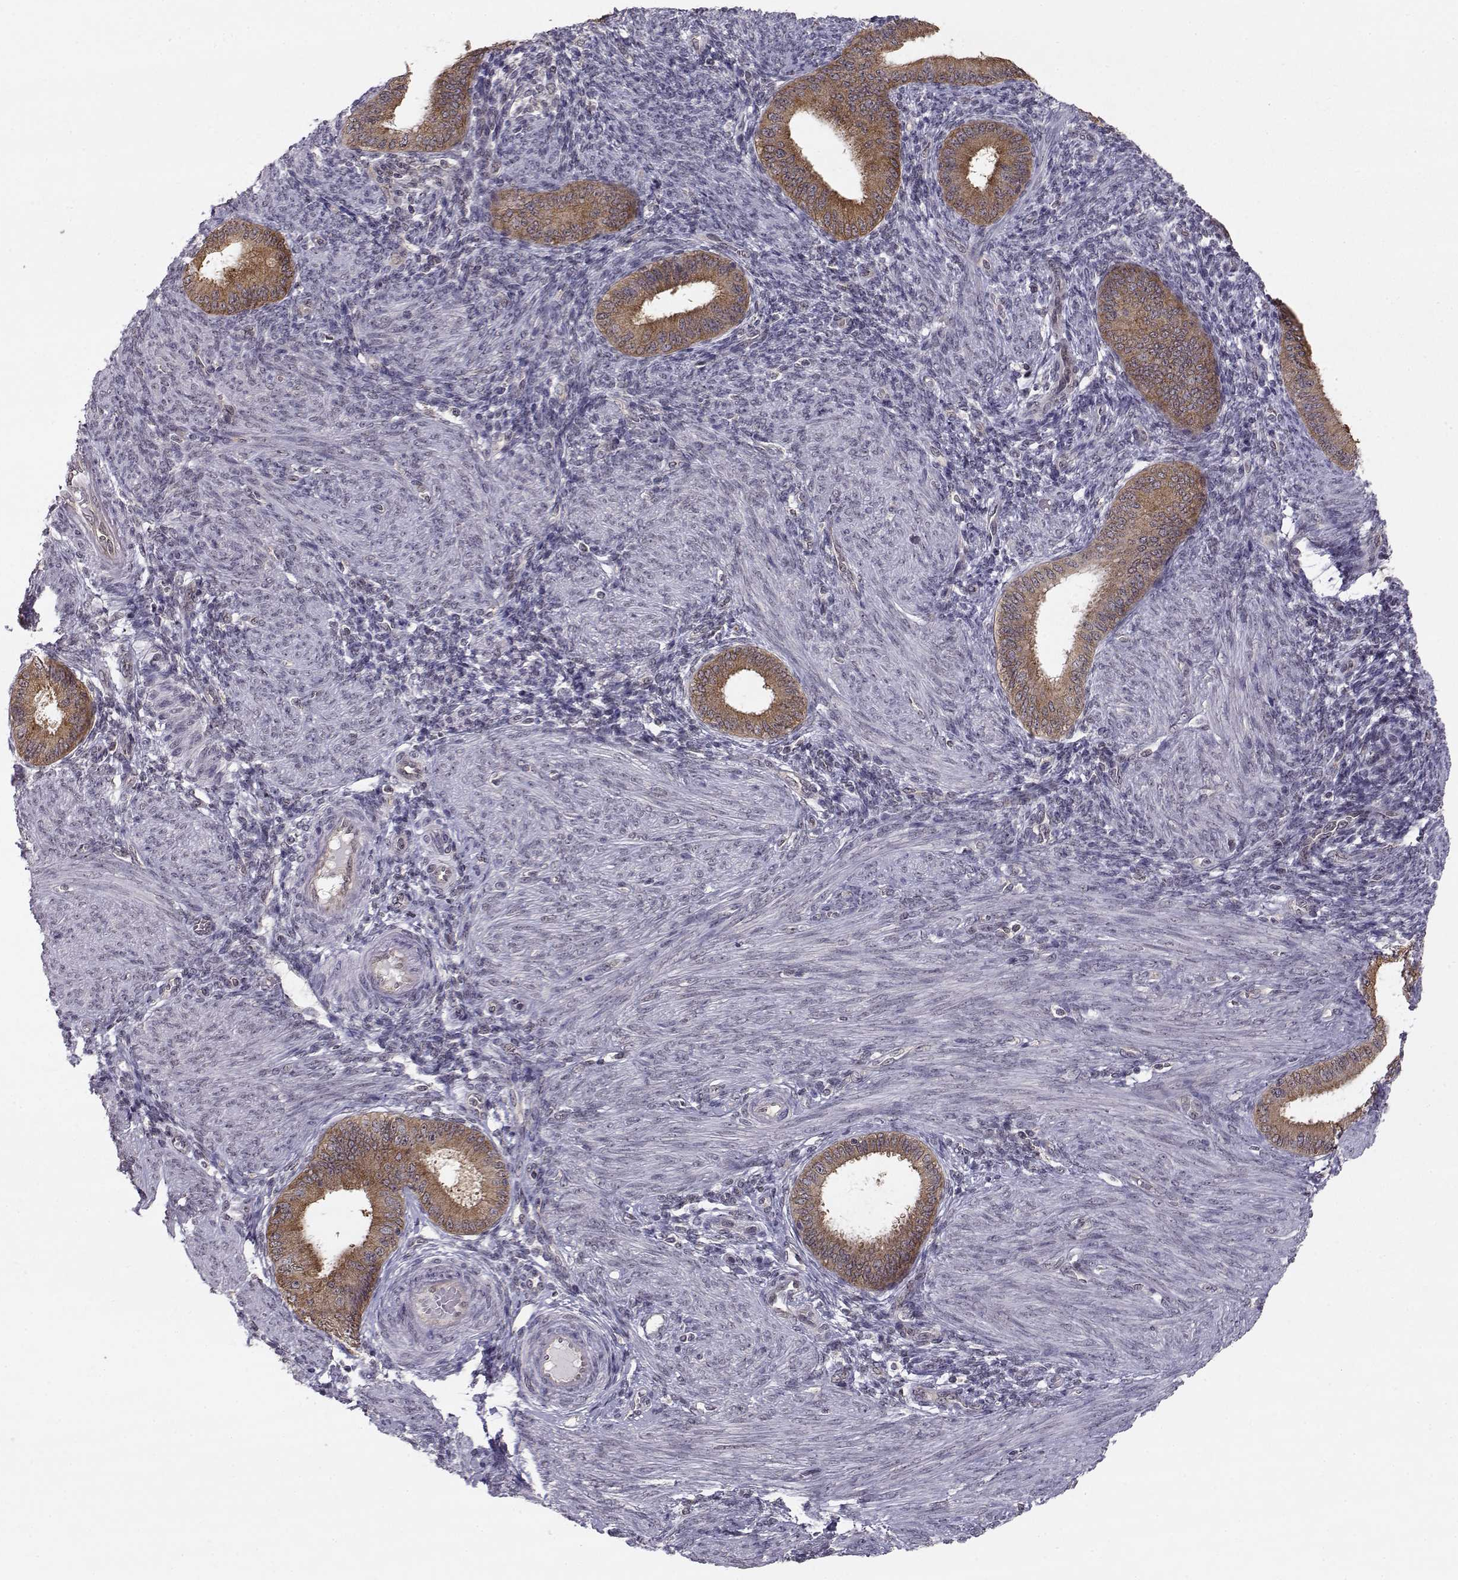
{"staining": {"intensity": "negative", "quantity": "none", "location": "none"}, "tissue": "endometrium", "cell_type": "Cells in endometrial stroma", "image_type": "normal", "snomed": [{"axis": "morphology", "description": "Normal tissue, NOS"}, {"axis": "topography", "description": "Endometrium"}], "caption": "Cells in endometrial stroma are negative for brown protein staining in normal endometrium. (Stains: DAB immunohistochemistry (IHC) with hematoxylin counter stain, Microscopy: brightfield microscopy at high magnification).", "gene": "KIF13B", "patient": {"sex": "female", "age": 39}}